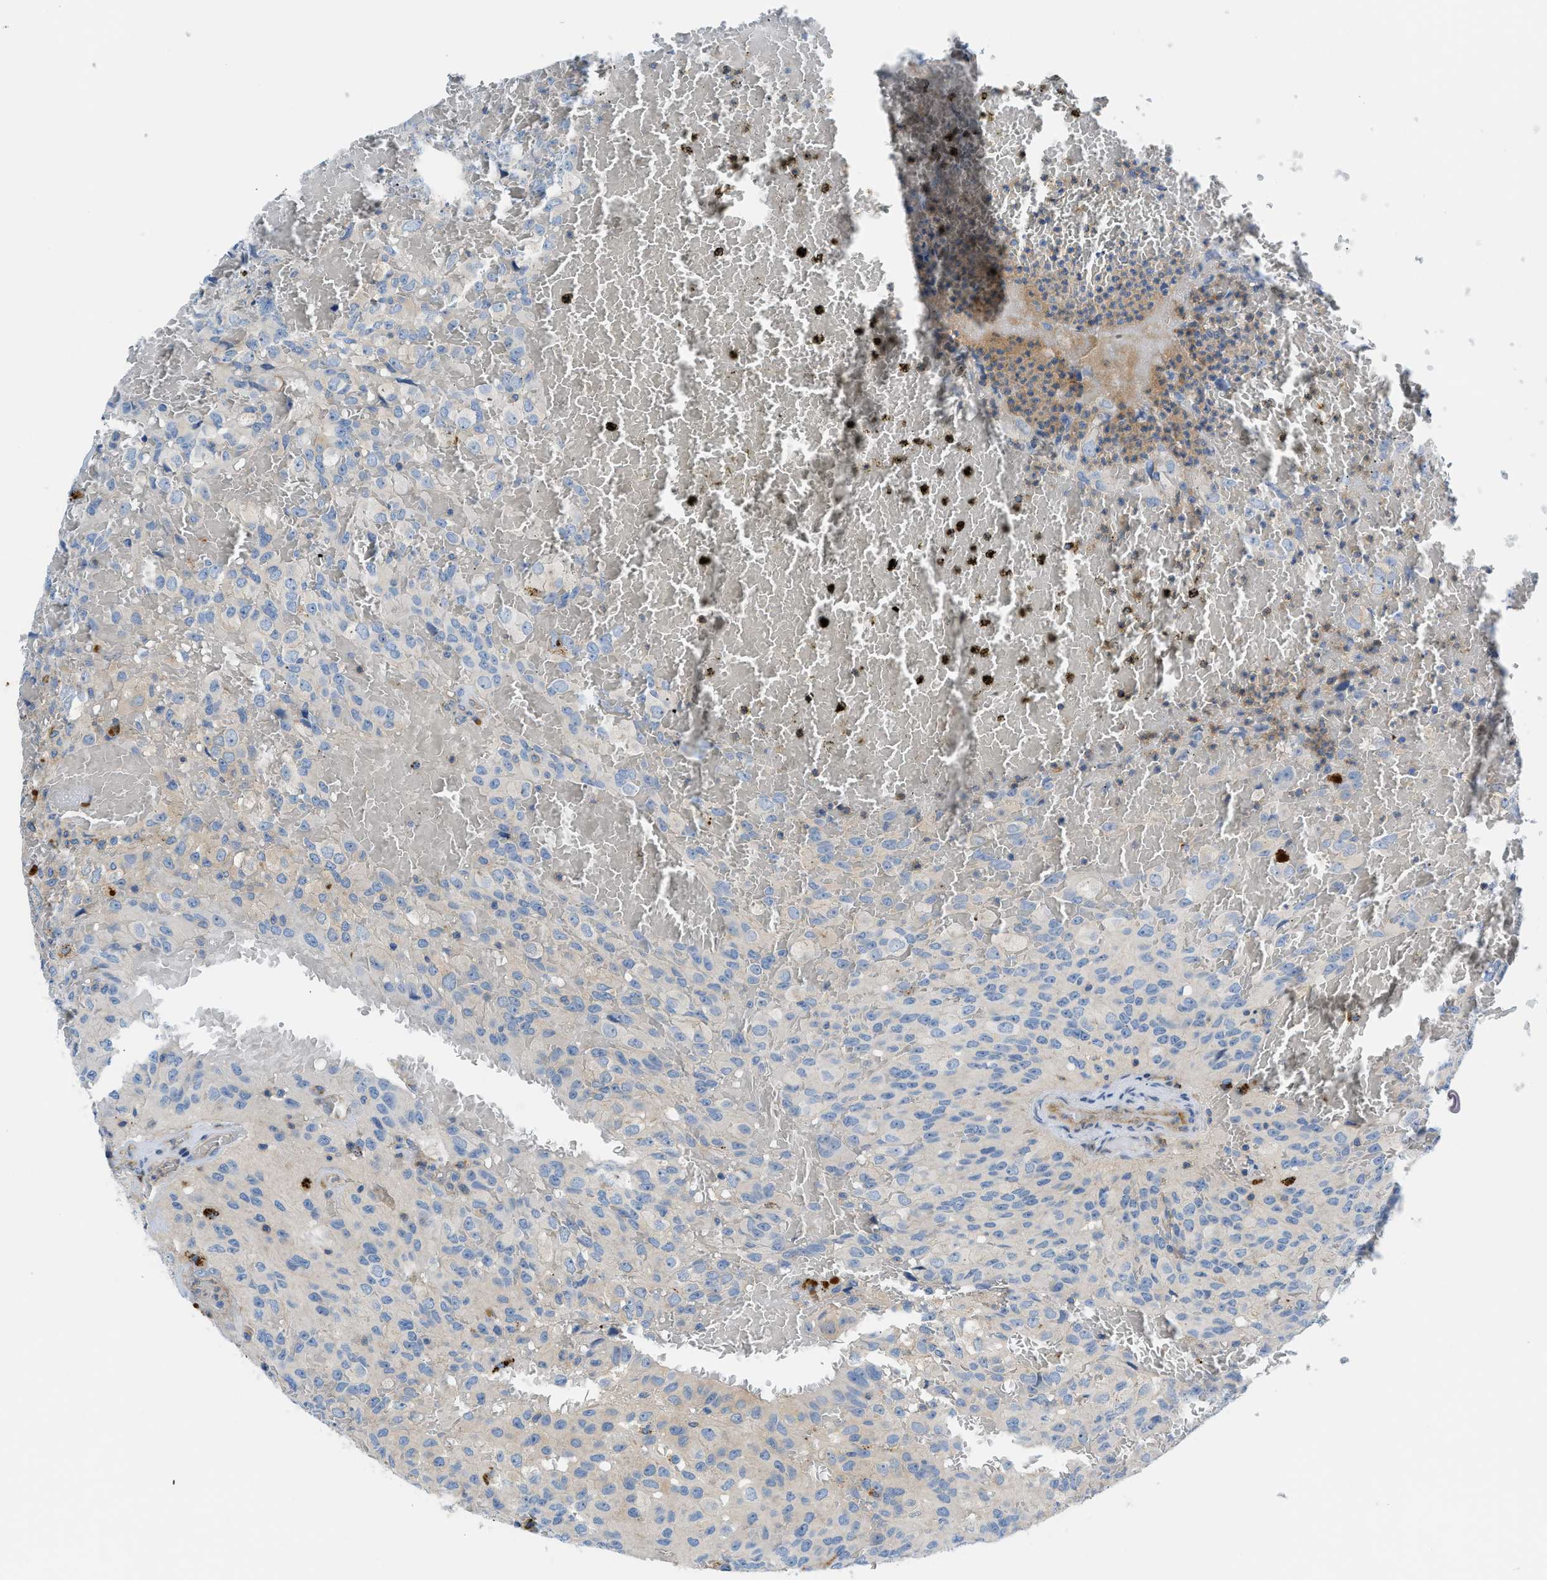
{"staining": {"intensity": "negative", "quantity": "none", "location": "none"}, "tissue": "glioma", "cell_type": "Tumor cells", "image_type": "cancer", "snomed": [{"axis": "morphology", "description": "Glioma, malignant, High grade"}, {"axis": "topography", "description": "Brain"}], "caption": "High power microscopy image of an IHC image of high-grade glioma (malignant), revealing no significant positivity in tumor cells.", "gene": "ORAI1", "patient": {"sex": "male", "age": 32}}